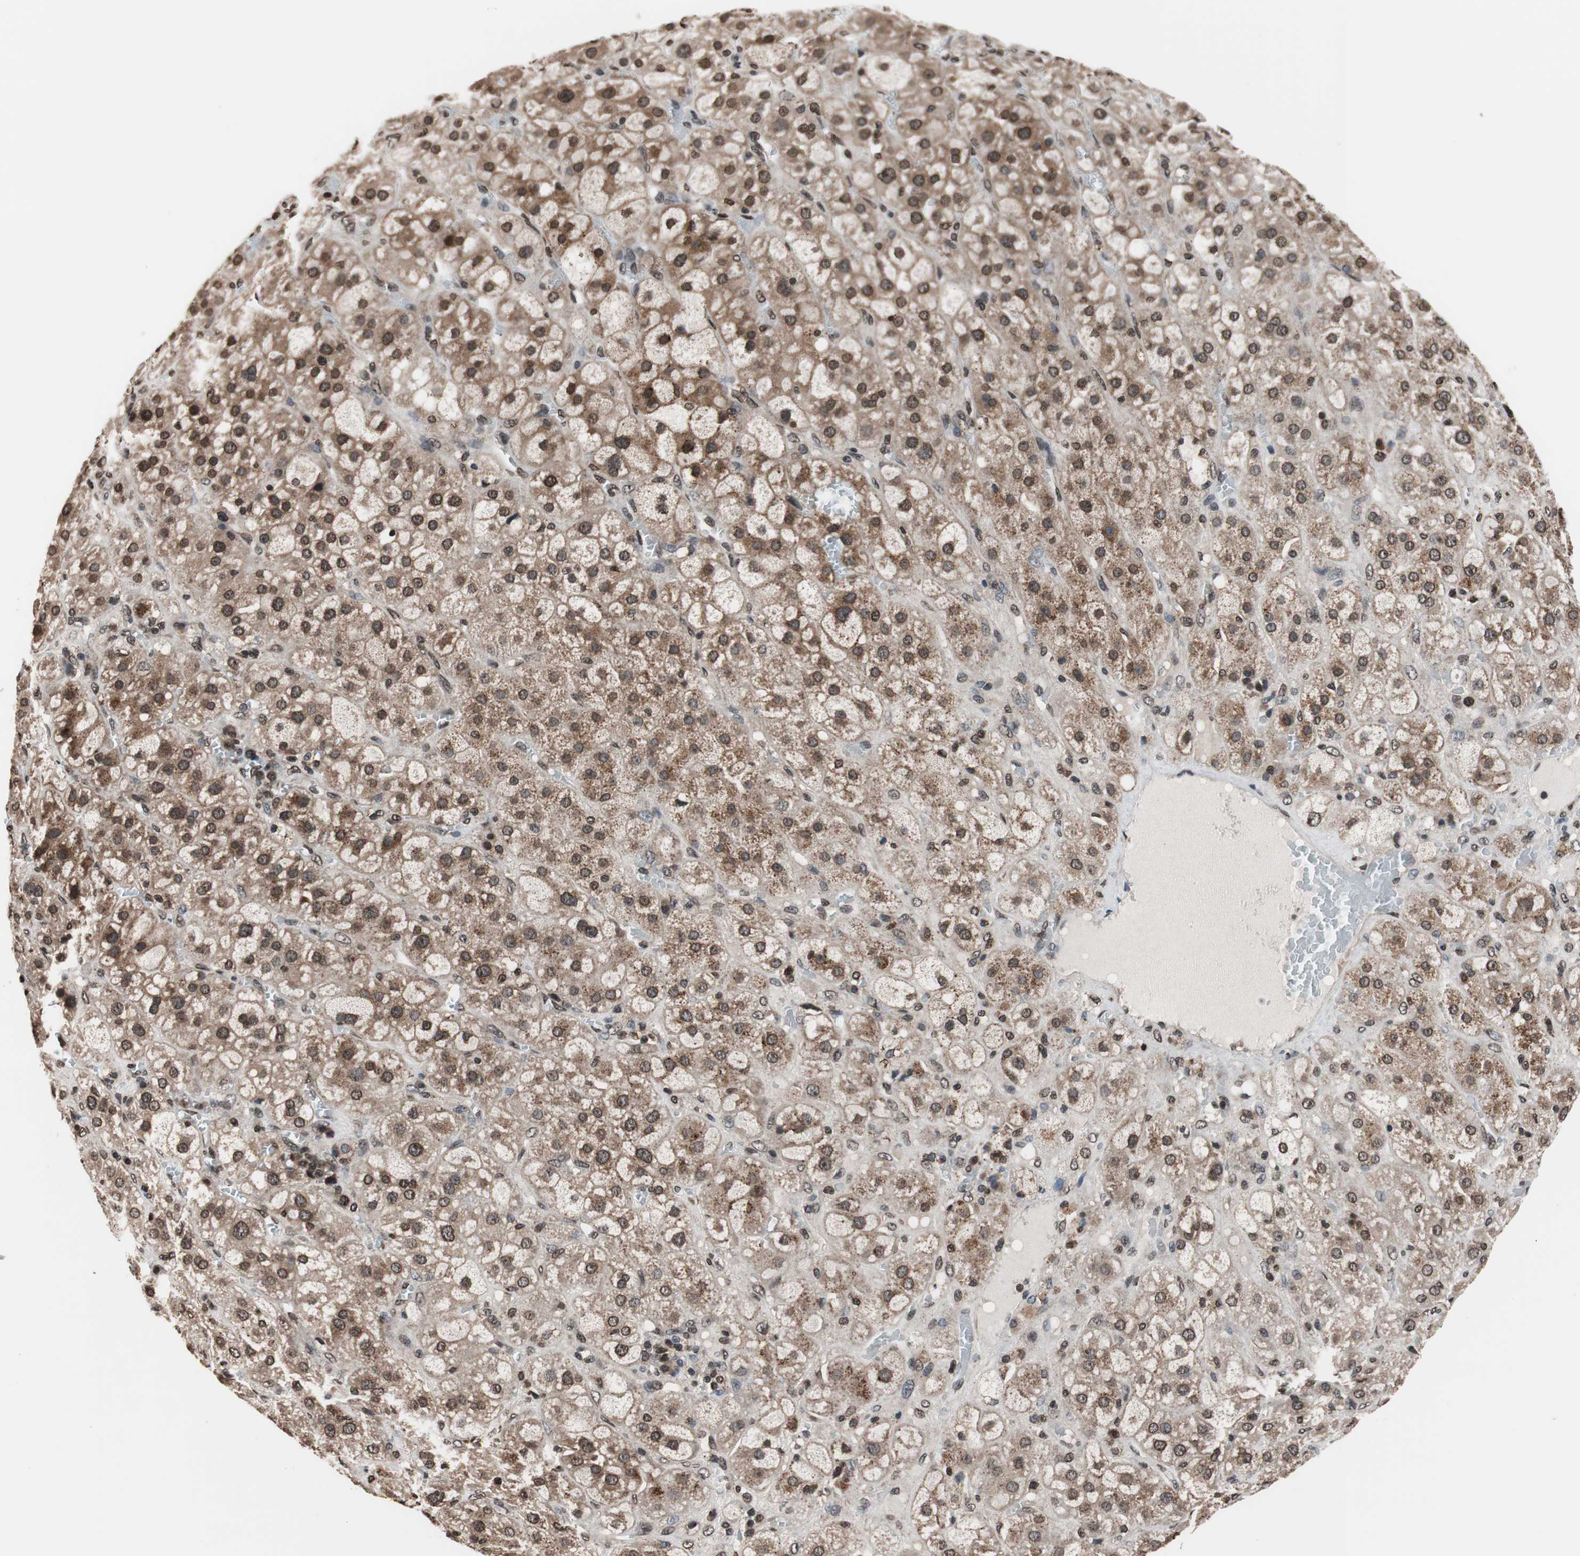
{"staining": {"intensity": "strong", "quantity": ">75%", "location": "cytoplasmic/membranous,nuclear"}, "tissue": "adrenal gland", "cell_type": "Glandular cells", "image_type": "normal", "snomed": [{"axis": "morphology", "description": "Normal tissue, NOS"}, {"axis": "topography", "description": "Adrenal gland"}], "caption": "This is a histology image of immunohistochemistry staining of benign adrenal gland, which shows strong expression in the cytoplasmic/membranous,nuclear of glandular cells.", "gene": "RFC1", "patient": {"sex": "female", "age": 47}}